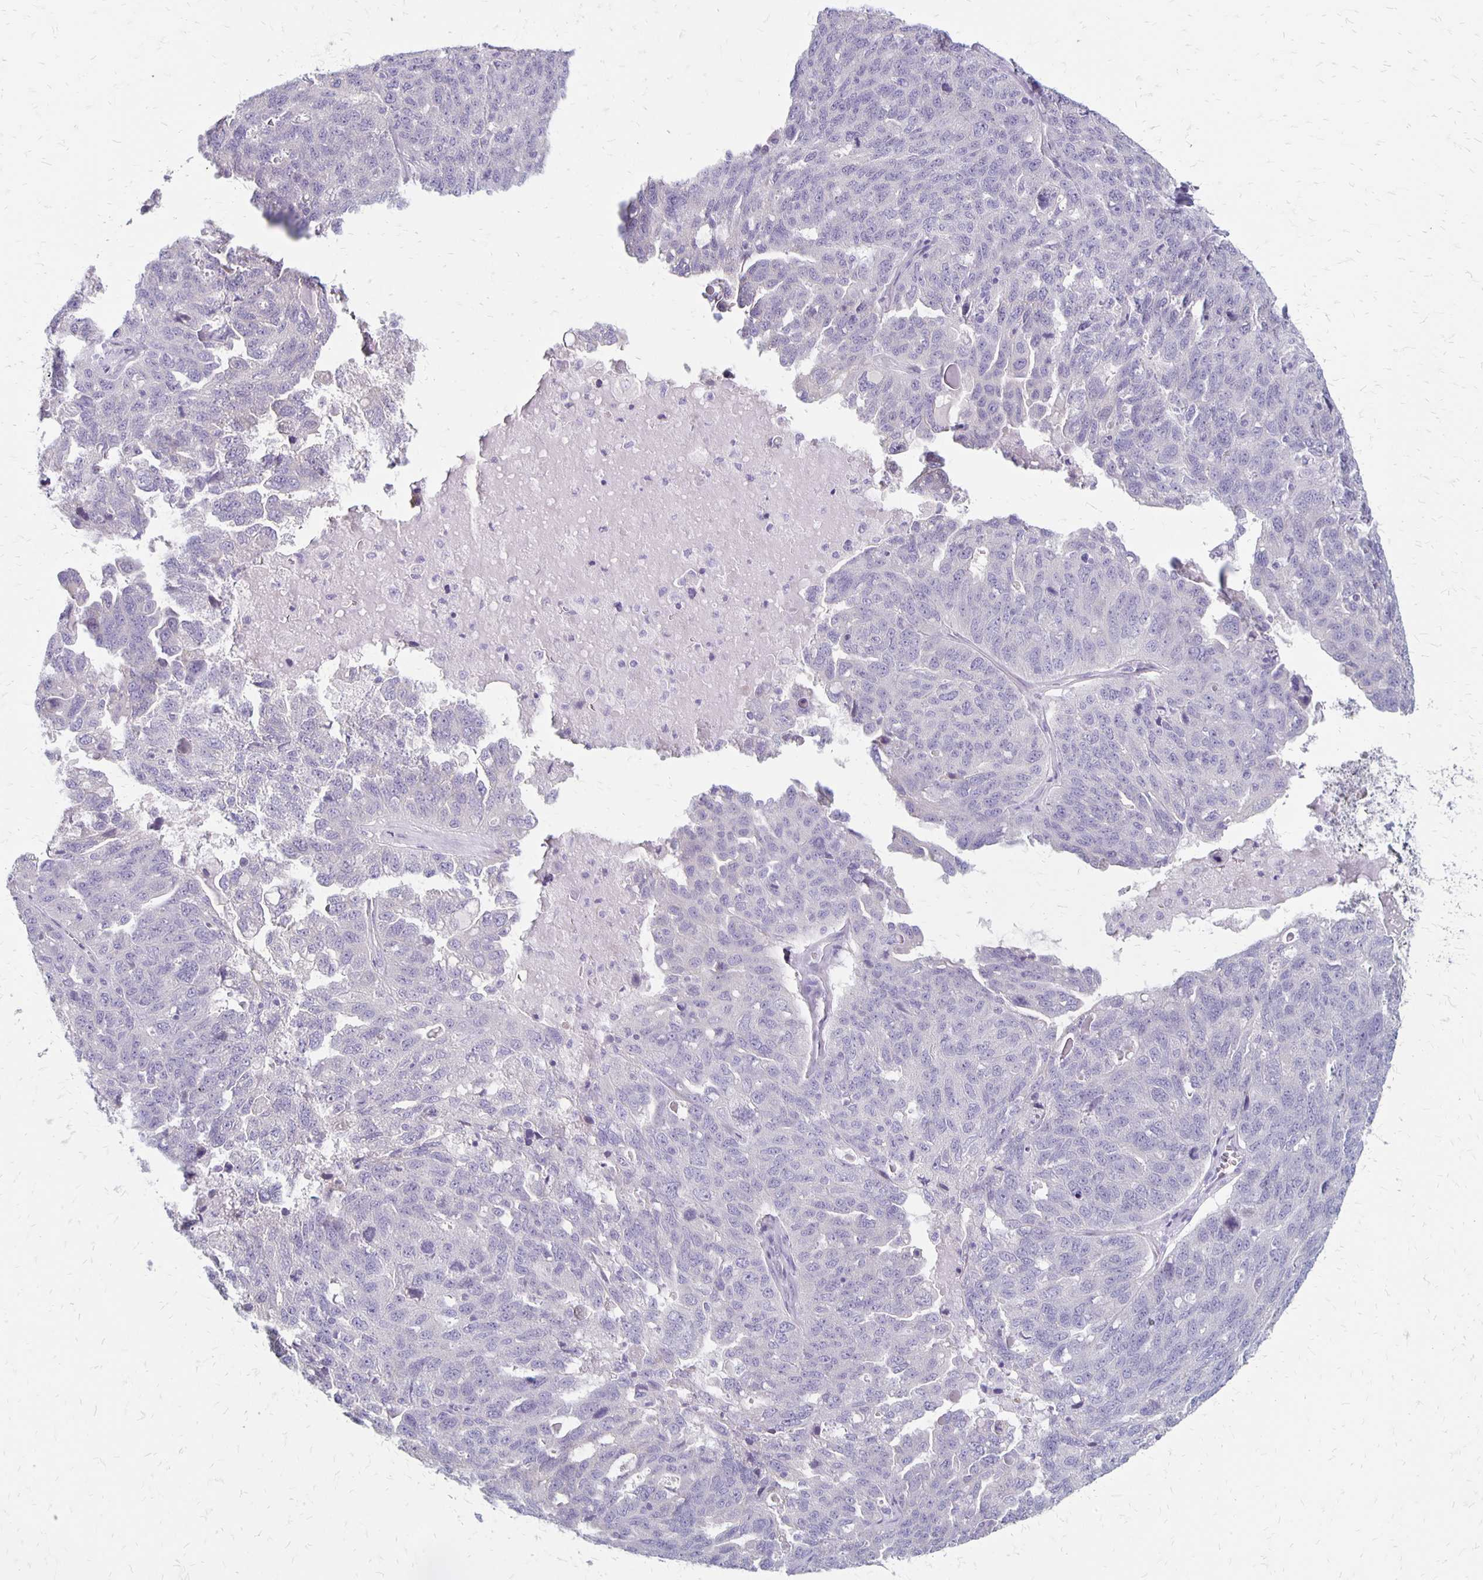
{"staining": {"intensity": "negative", "quantity": "none", "location": "none"}, "tissue": "ovarian cancer", "cell_type": "Tumor cells", "image_type": "cancer", "snomed": [{"axis": "morphology", "description": "Cystadenocarcinoma, serous, NOS"}, {"axis": "topography", "description": "Ovary"}], "caption": "IHC histopathology image of neoplastic tissue: human ovarian cancer (serous cystadenocarcinoma) stained with DAB (3,3'-diaminobenzidine) exhibits no significant protein positivity in tumor cells.", "gene": "HOMER1", "patient": {"sex": "female", "age": 71}}